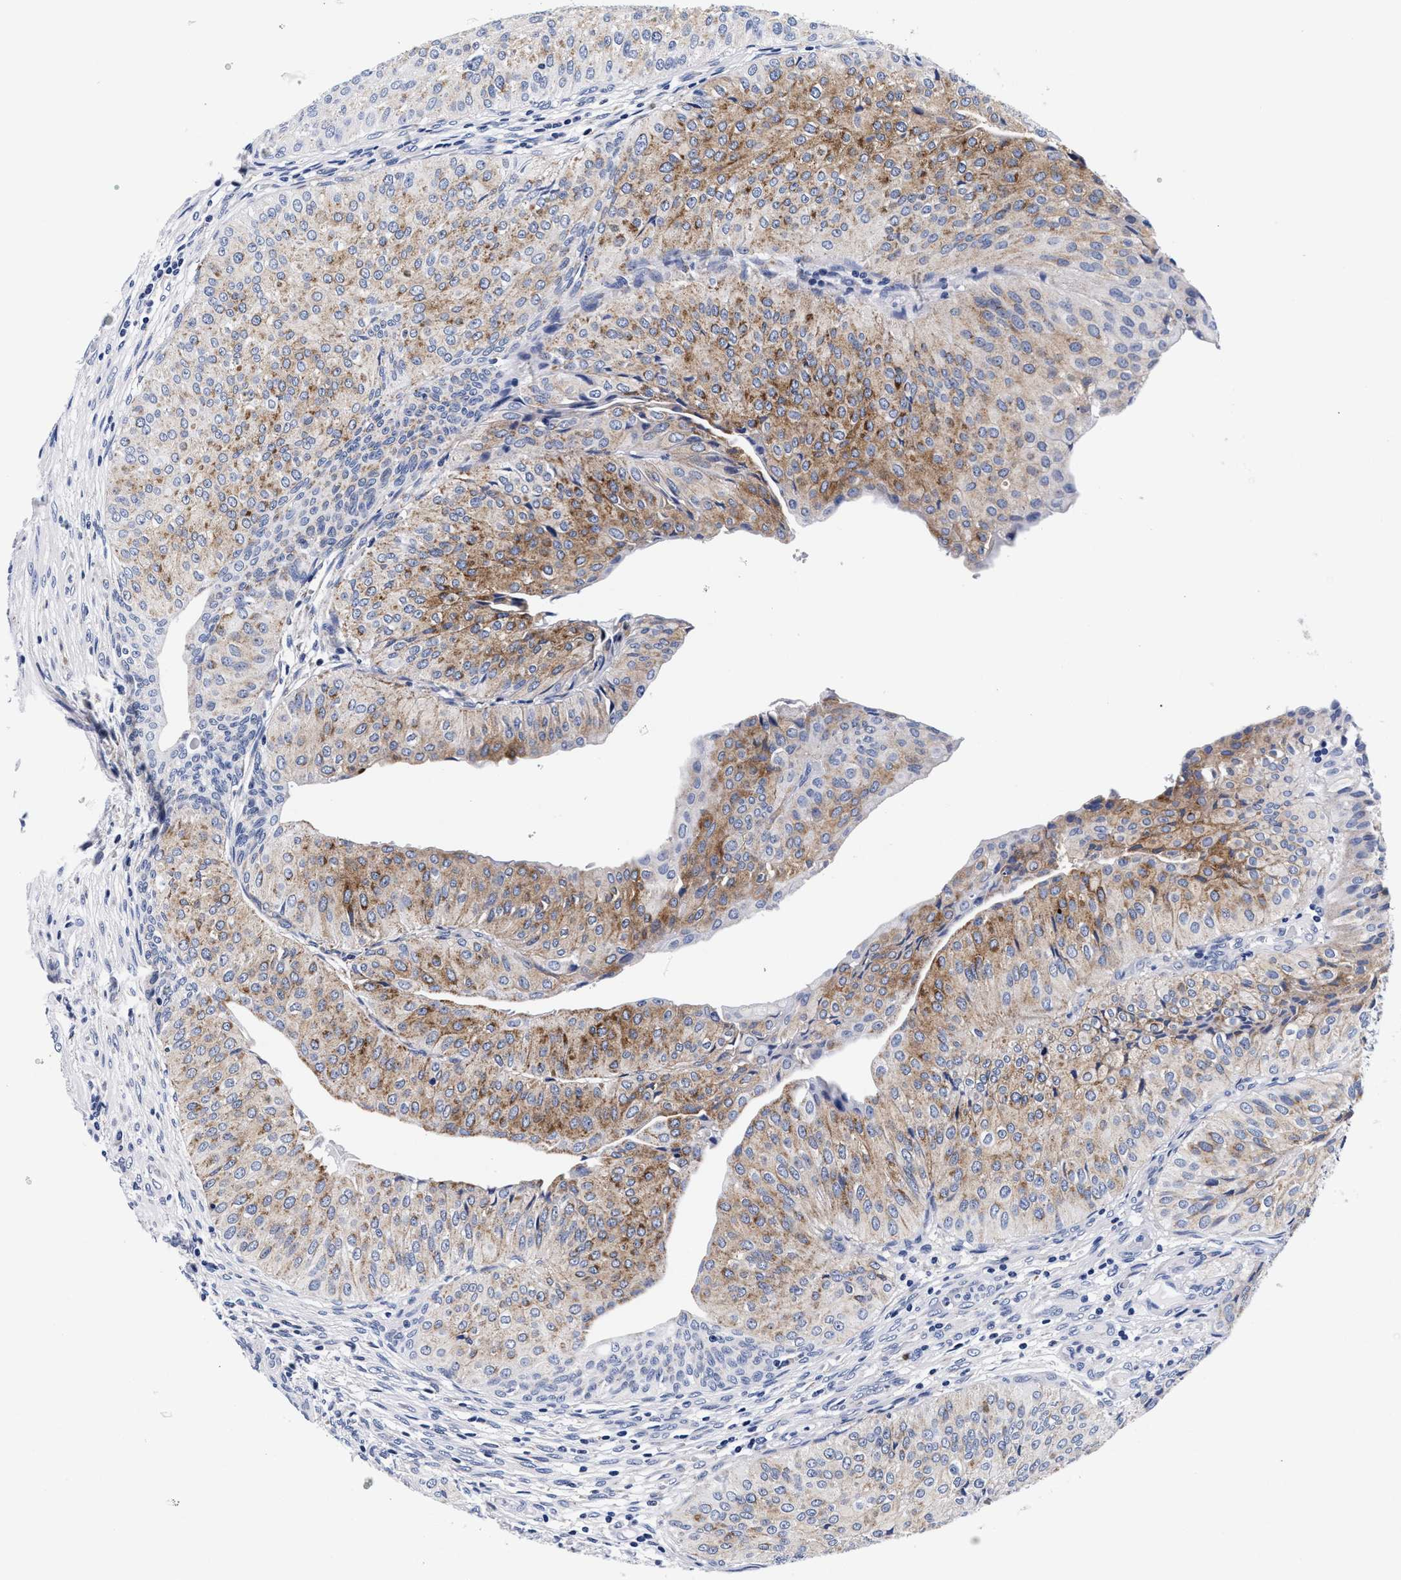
{"staining": {"intensity": "moderate", "quantity": "25%-75%", "location": "cytoplasmic/membranous"}, "tissue": "urothelial cancer", "cell_type": "Tumor cells", "image_type": "cancer", "snomed": [{"axis": "morphology", "description": "Urothelial carcinoma, Low grade"}, {"axis": "topography", "description": "Urinary bladder"}], "caption": "High-magnification brightfield microscopy of urothelial cancer stained with DAB (brown) and counterstained with hematoxylin (blue). tumor cells exhibit moderate cytoplasmic/membranous positivity is seen in about25%-75% of cells.", "gene": "RAB3B", "patient": {"sex": "male", "age": 67}}